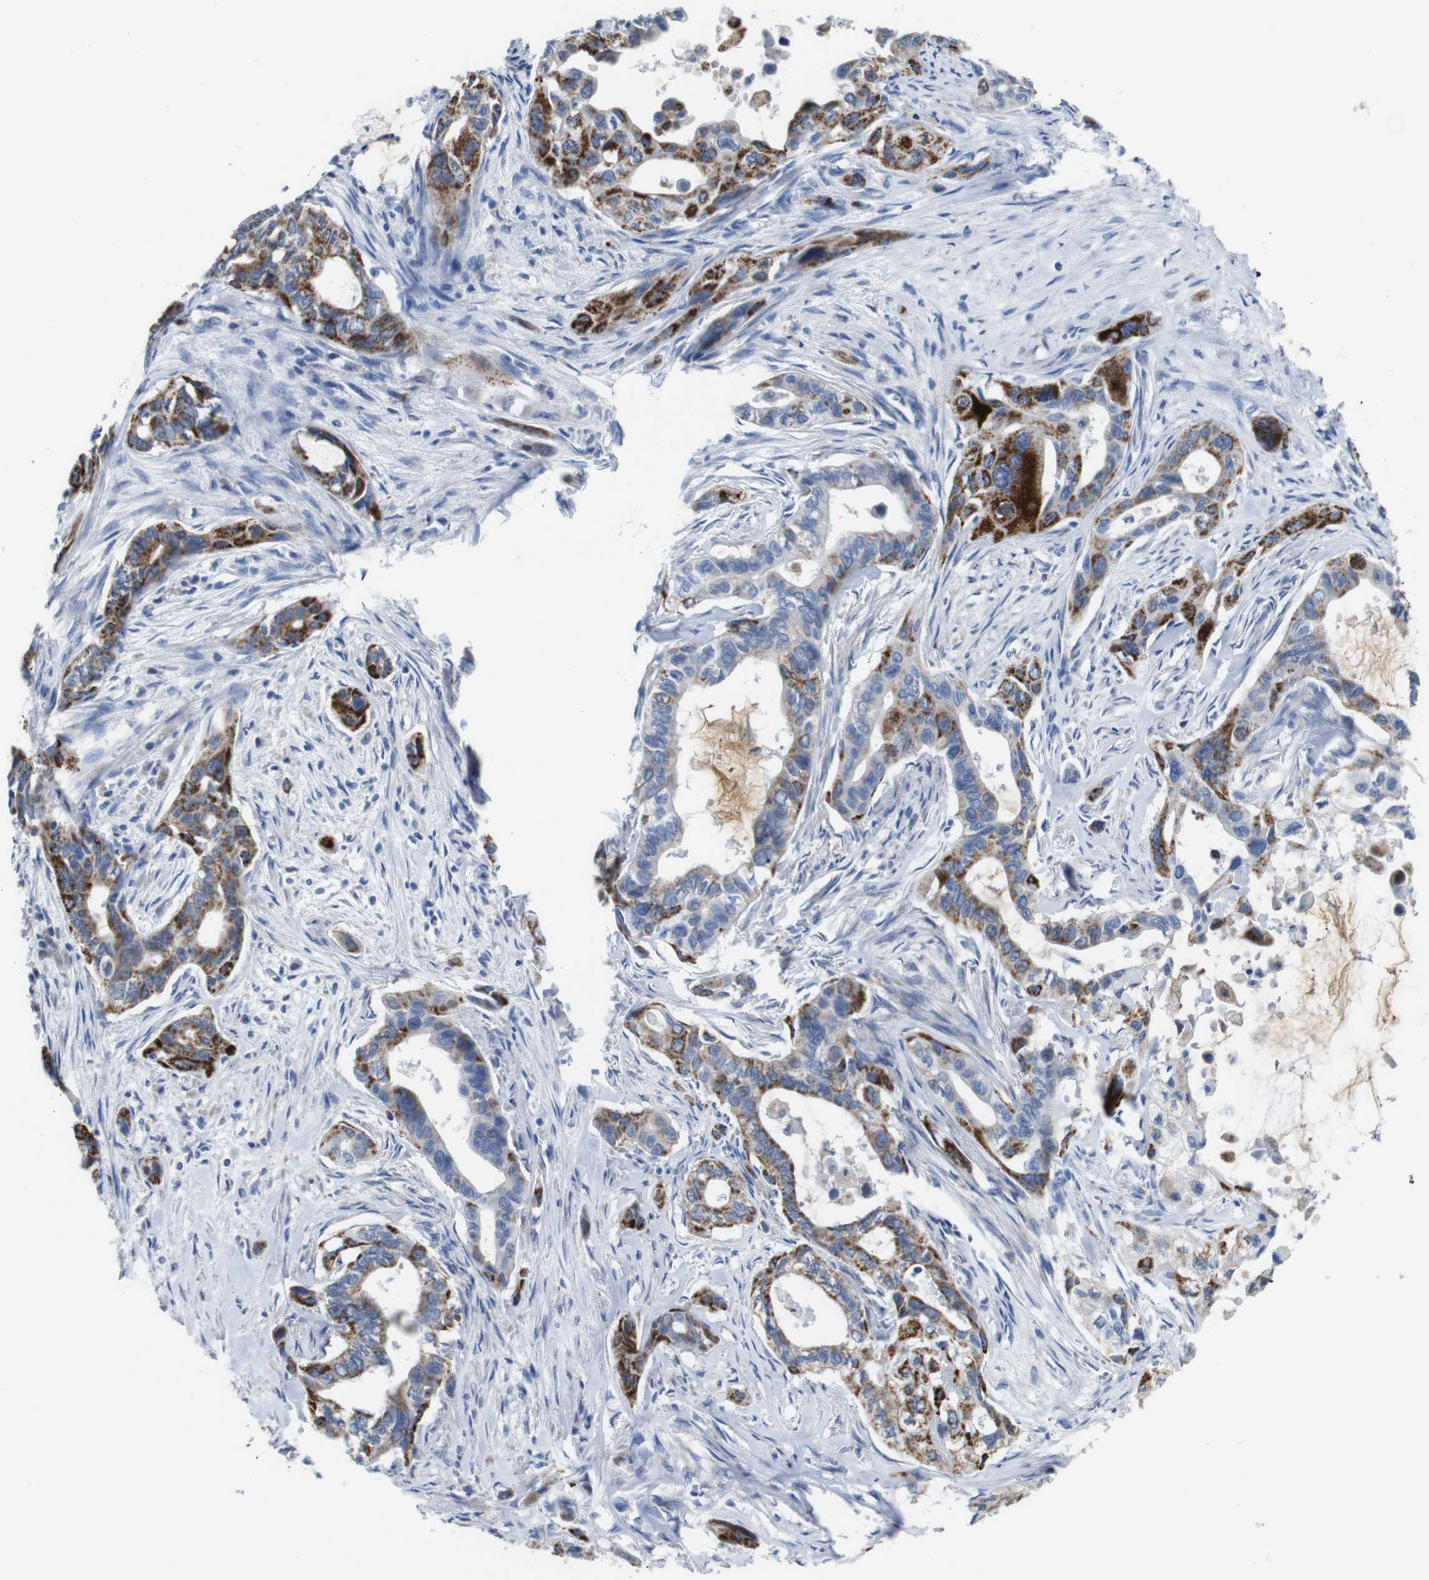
{"staining": {"intensity": "strong", "quantity": "25%-75%", "location": "cytoplasmic/membranous"}, "tissue": "pancreatic cancer", "cell_type": "Tumor cells", "image_type": "cancer", "snomed": [{"axis": "morphology", "description": "Adenocarcinoma, NOS"}, {"axis": "topography", "description": "Pancreas"}], "caption": "Immunohistochemical staining of pancreatic cancer (adenocarcinoma) displays high levels of strong cytoplasmic/membranous protein expression in about 25%-75% of tumor cells.", "gene": "MAOA", "patient": {"sex": "male", "age": 73}}